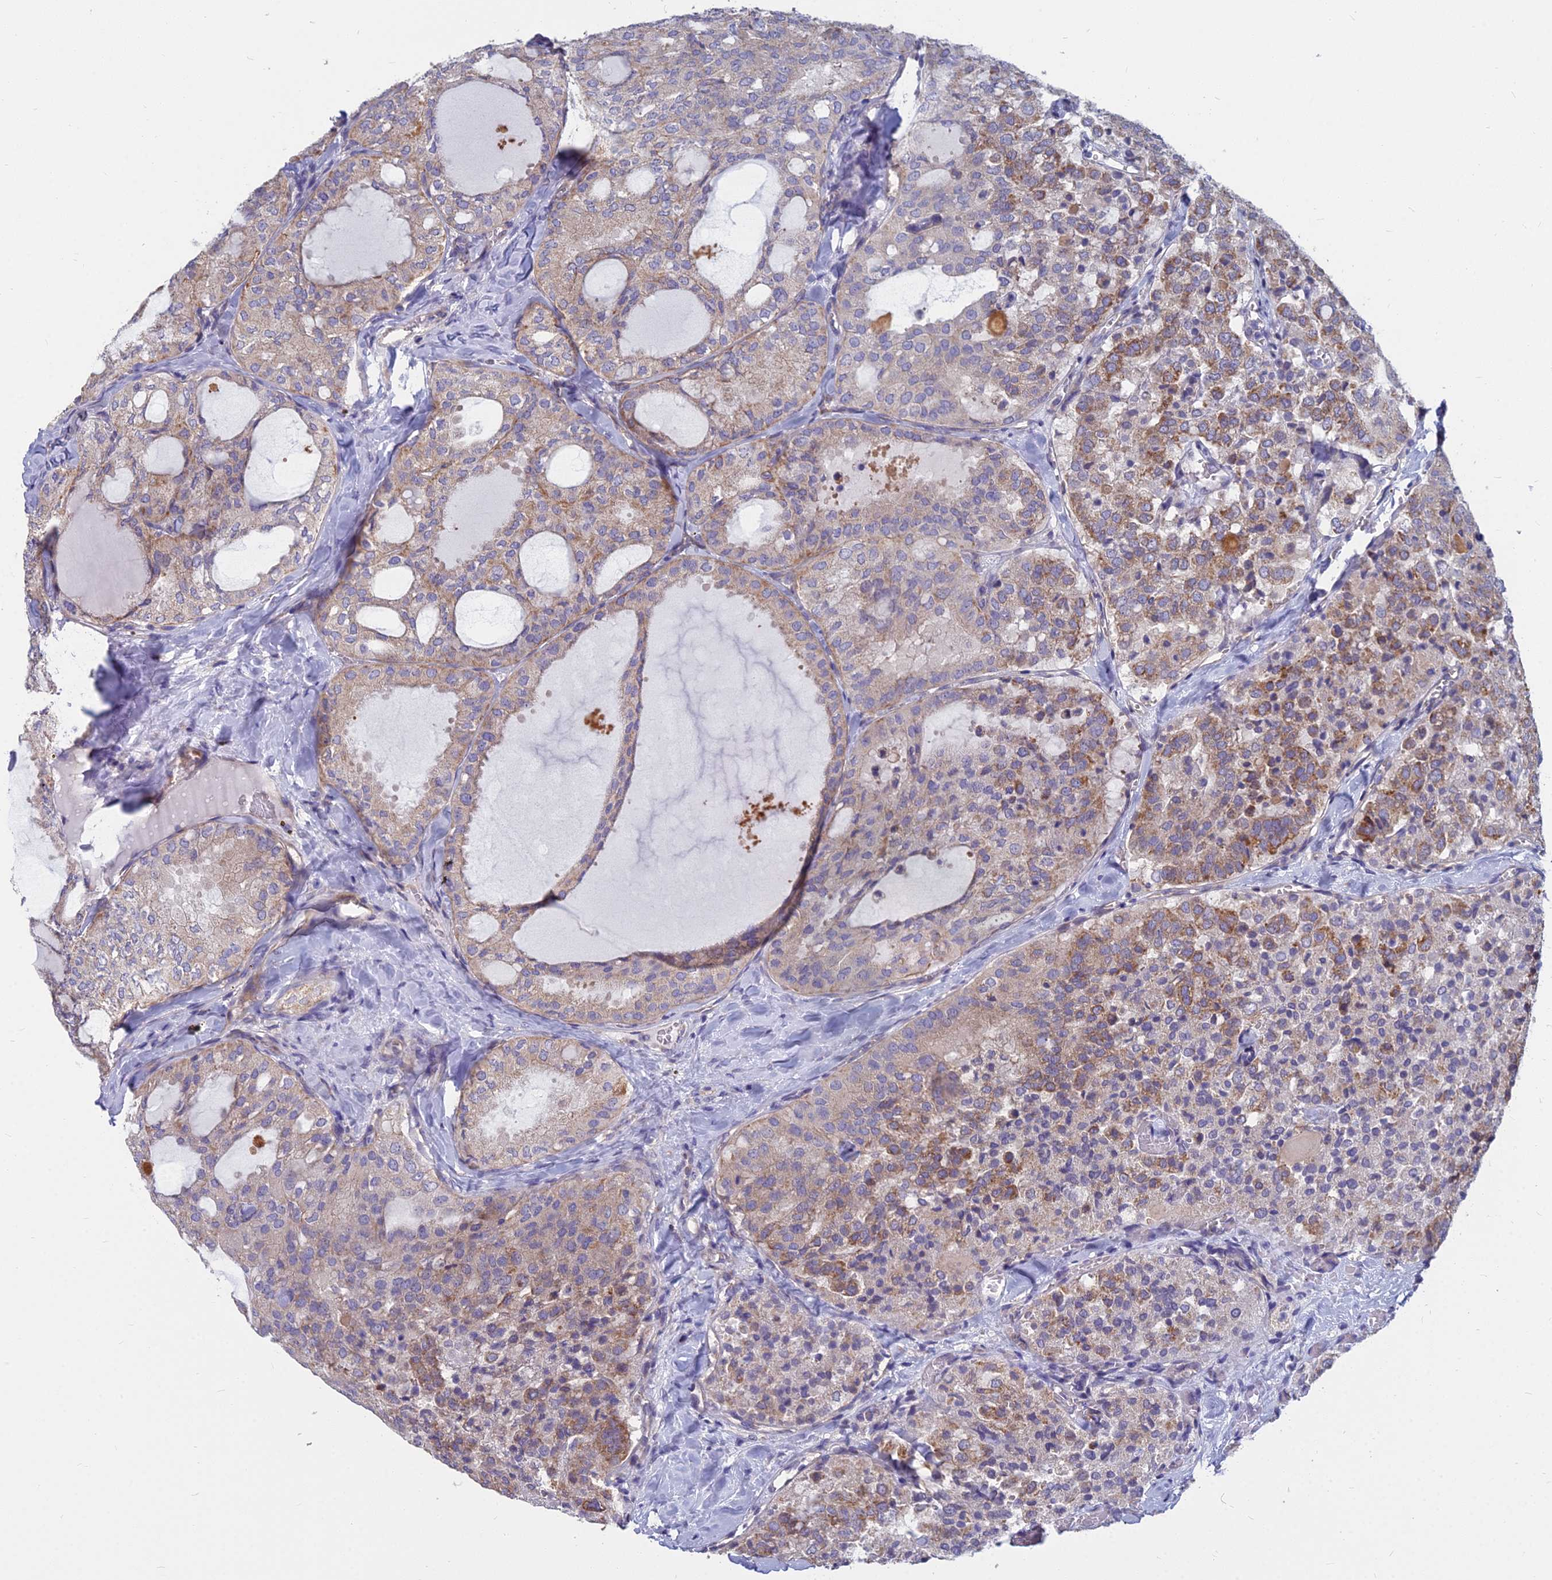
{"staining": {"intensity": "moderate", "quantity": "25%-75%", "location": "cytoplasmic/membranous"}, "tissue": "thyroid cancer", "cell_type": "Tumor cells", "image_type": "cancer", "snomed": [{"axis": "morphology", "description": "Follicular adenoma carcinoma, NOS"}, {"axis": "topography", "description": "Thyroid gland"}], "caption": "Immunohistochemistry (IHC) staining of thyroid cancer (follicular adenoma carcinoma), which reveals medium levels of moderate cytoplasmic/membranous expression in approximately 25%-75% of tumor cells indicating moderate cytoplasmic/membranous protein expression. The staining was performed using DAB (brown) for protein detection and nuclei were counterstained in hematoxylin (blue).", "gene": "COX20", "patient": {"sex": "male", "age": 75}}